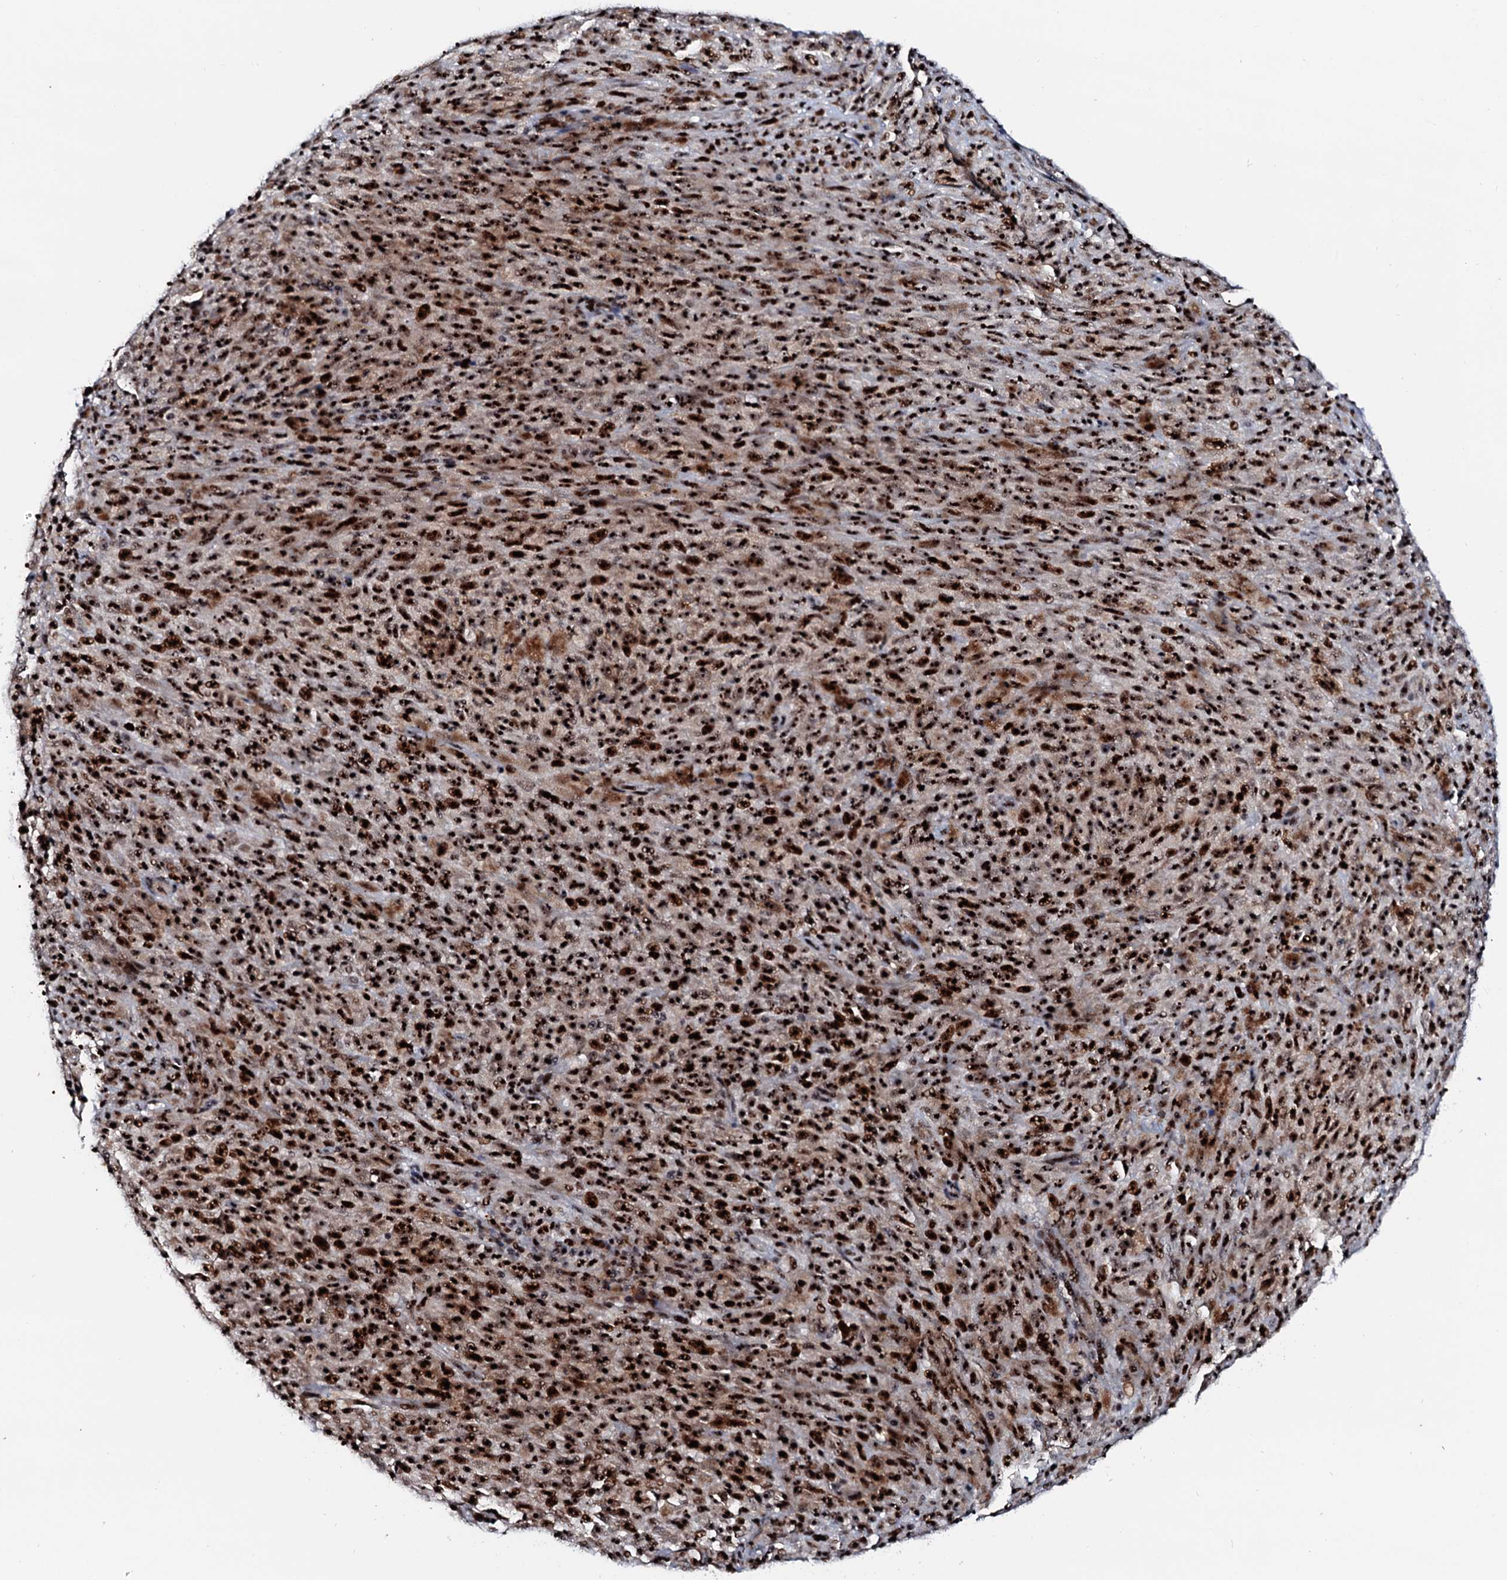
{"staining": {"intensity": "strong", "quantity": ">75%", "location": "nuclear"}, "tissue": "melanoma", "cell_type": "Tumor cells", "image_type": "cancer", "snomed": [{"axis": "morphology", "description": "Malignant melanoma, NOS"}, {"axis": "topography", "description": "Skin"}], "caption": "Human melanoma stained with a protein marker displays strong staining in tumor cells.", "gene": "NEUROG3", "patient": {"sex": "female", "age": 82}}